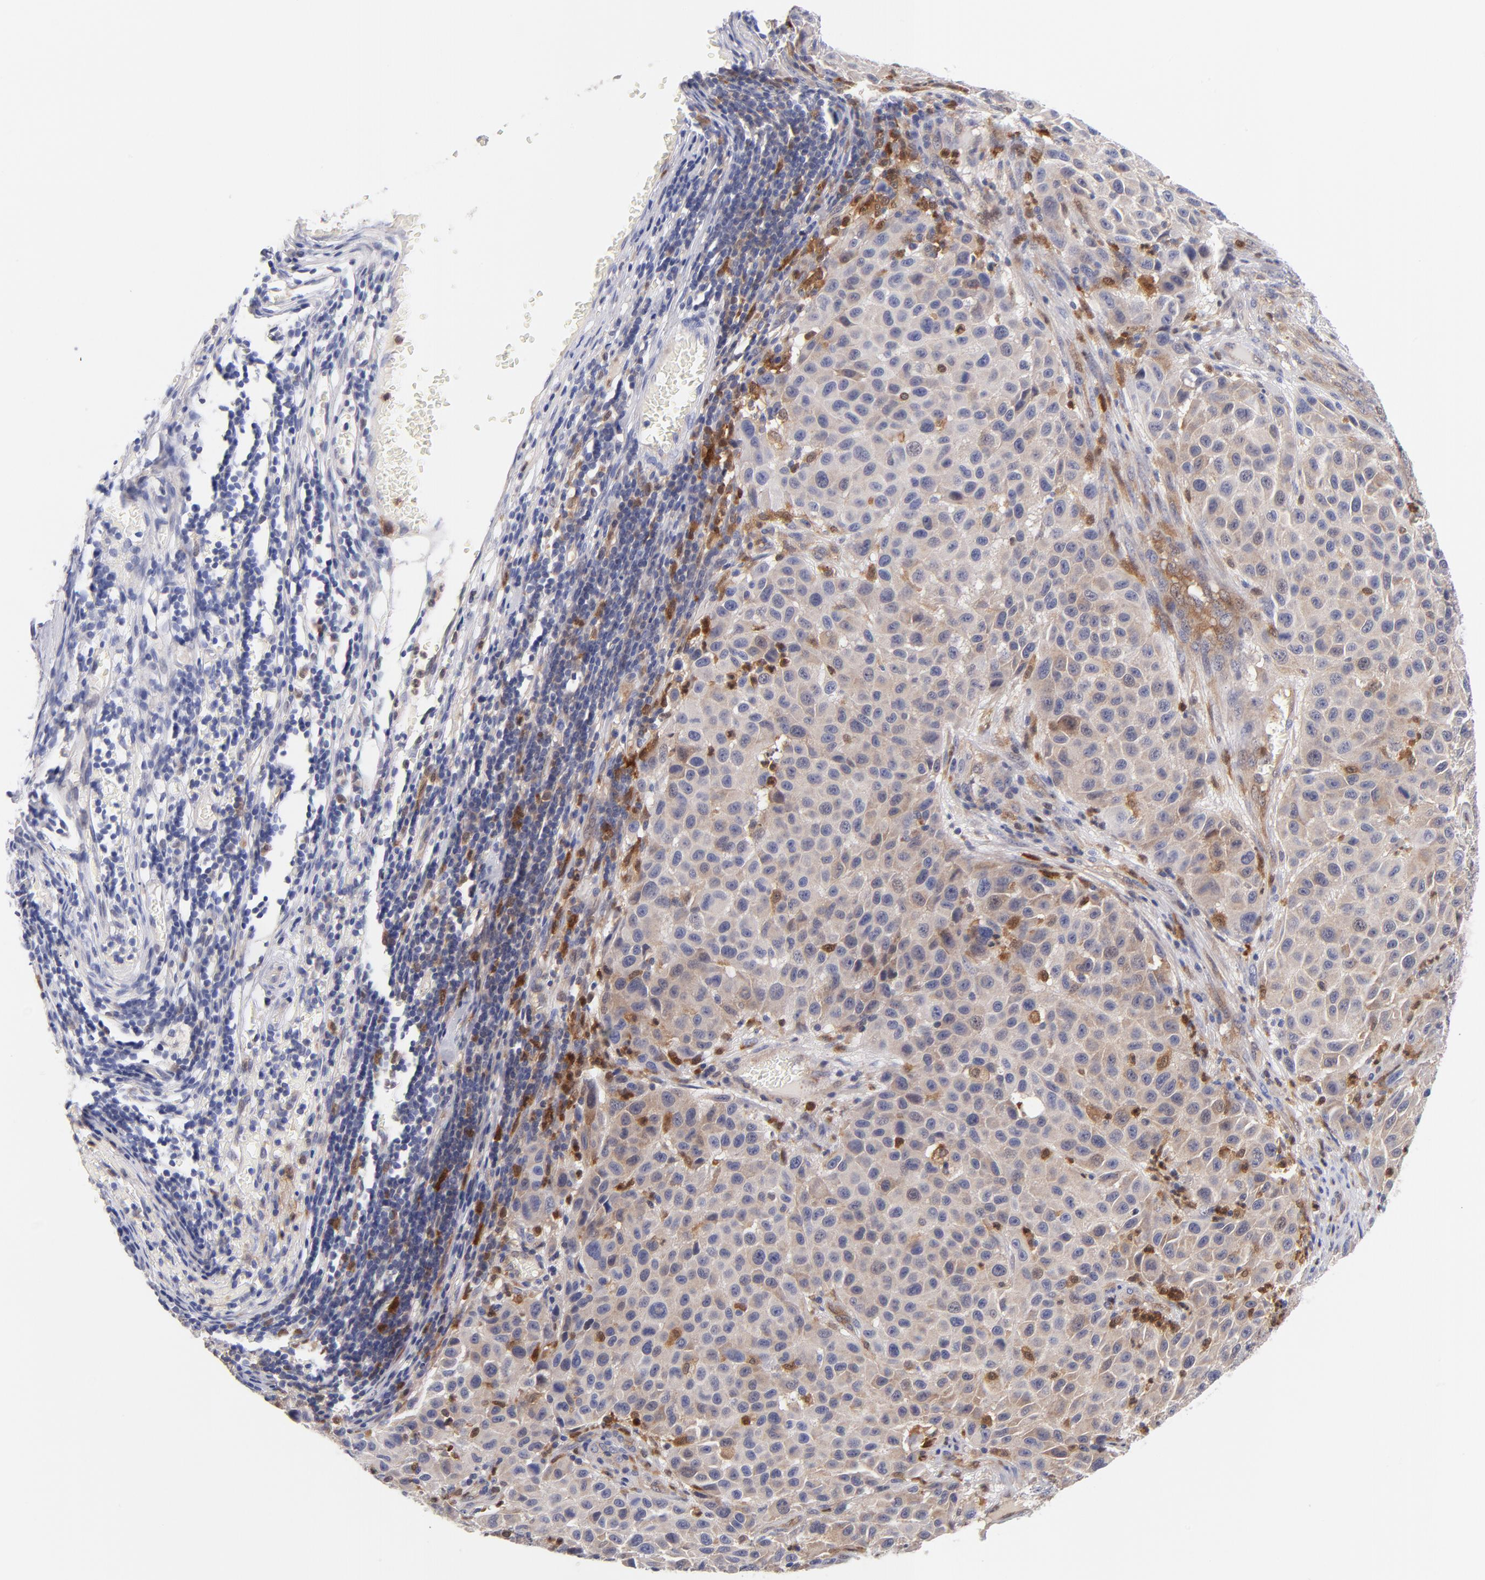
{"staining": {"intensity": "moderate", "quantity": "25%-75%", "location": "cytoplasmic/membranous"}, "tissue": "melanoma", "cell_type": "Tumor cells", "image_type": "cancer", "snomed": [{"axis": "morphology", "description": "Malignant melanoma, Metastatic site"}, {"axis": "topography", "description": "Lymph node"}], "caption": "Melanoma stained with DAB immunohistochemistry (IHC) demonstrates medium levels of moderate cytoplasmic/membranous expression in approximately 25%-75% of tumor cells. Nuclei are stained in blue.", "gene": "BID", "patient": {"sex": "male", "age": 61}}